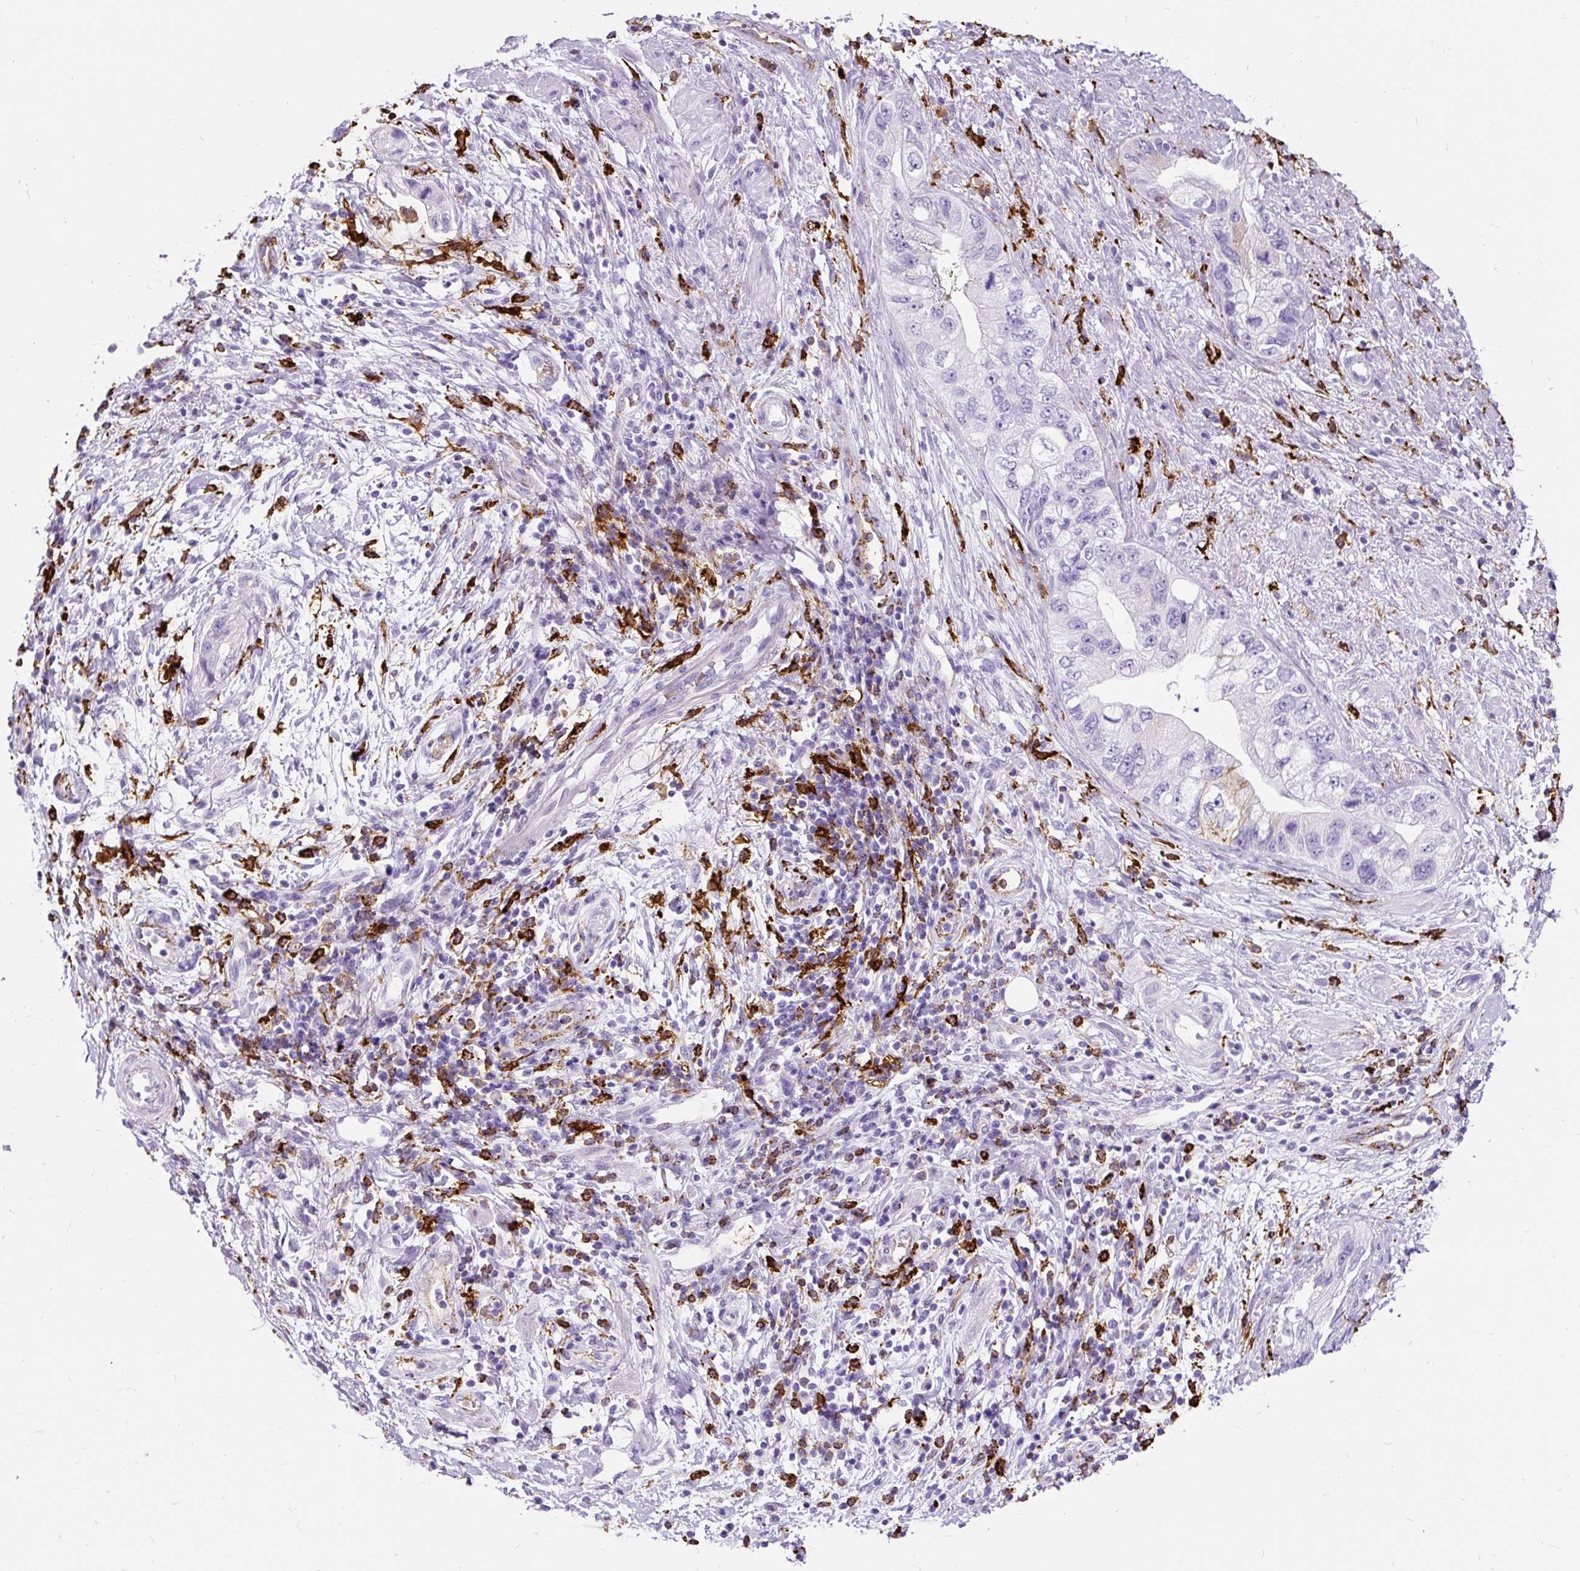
{"staining": {"intensity": "negative", "quantity": "none", "location": "none"}, "tissue": "pancreatic cancer", "cell_type": "Tumor cells", "image_type": "cancer", "snomed": [{"axis": "morphology", "description": "Adenocarcinoma, NOS"}, {"axis": "topography", "description": "Pancreas"}], "caption": "The micrograph displays no significant positivity in tumor cells of adenocarcinoma (pancreatic).", "gene": "HLA-DRA", "patient": {"sex": "female", "age": 73}}